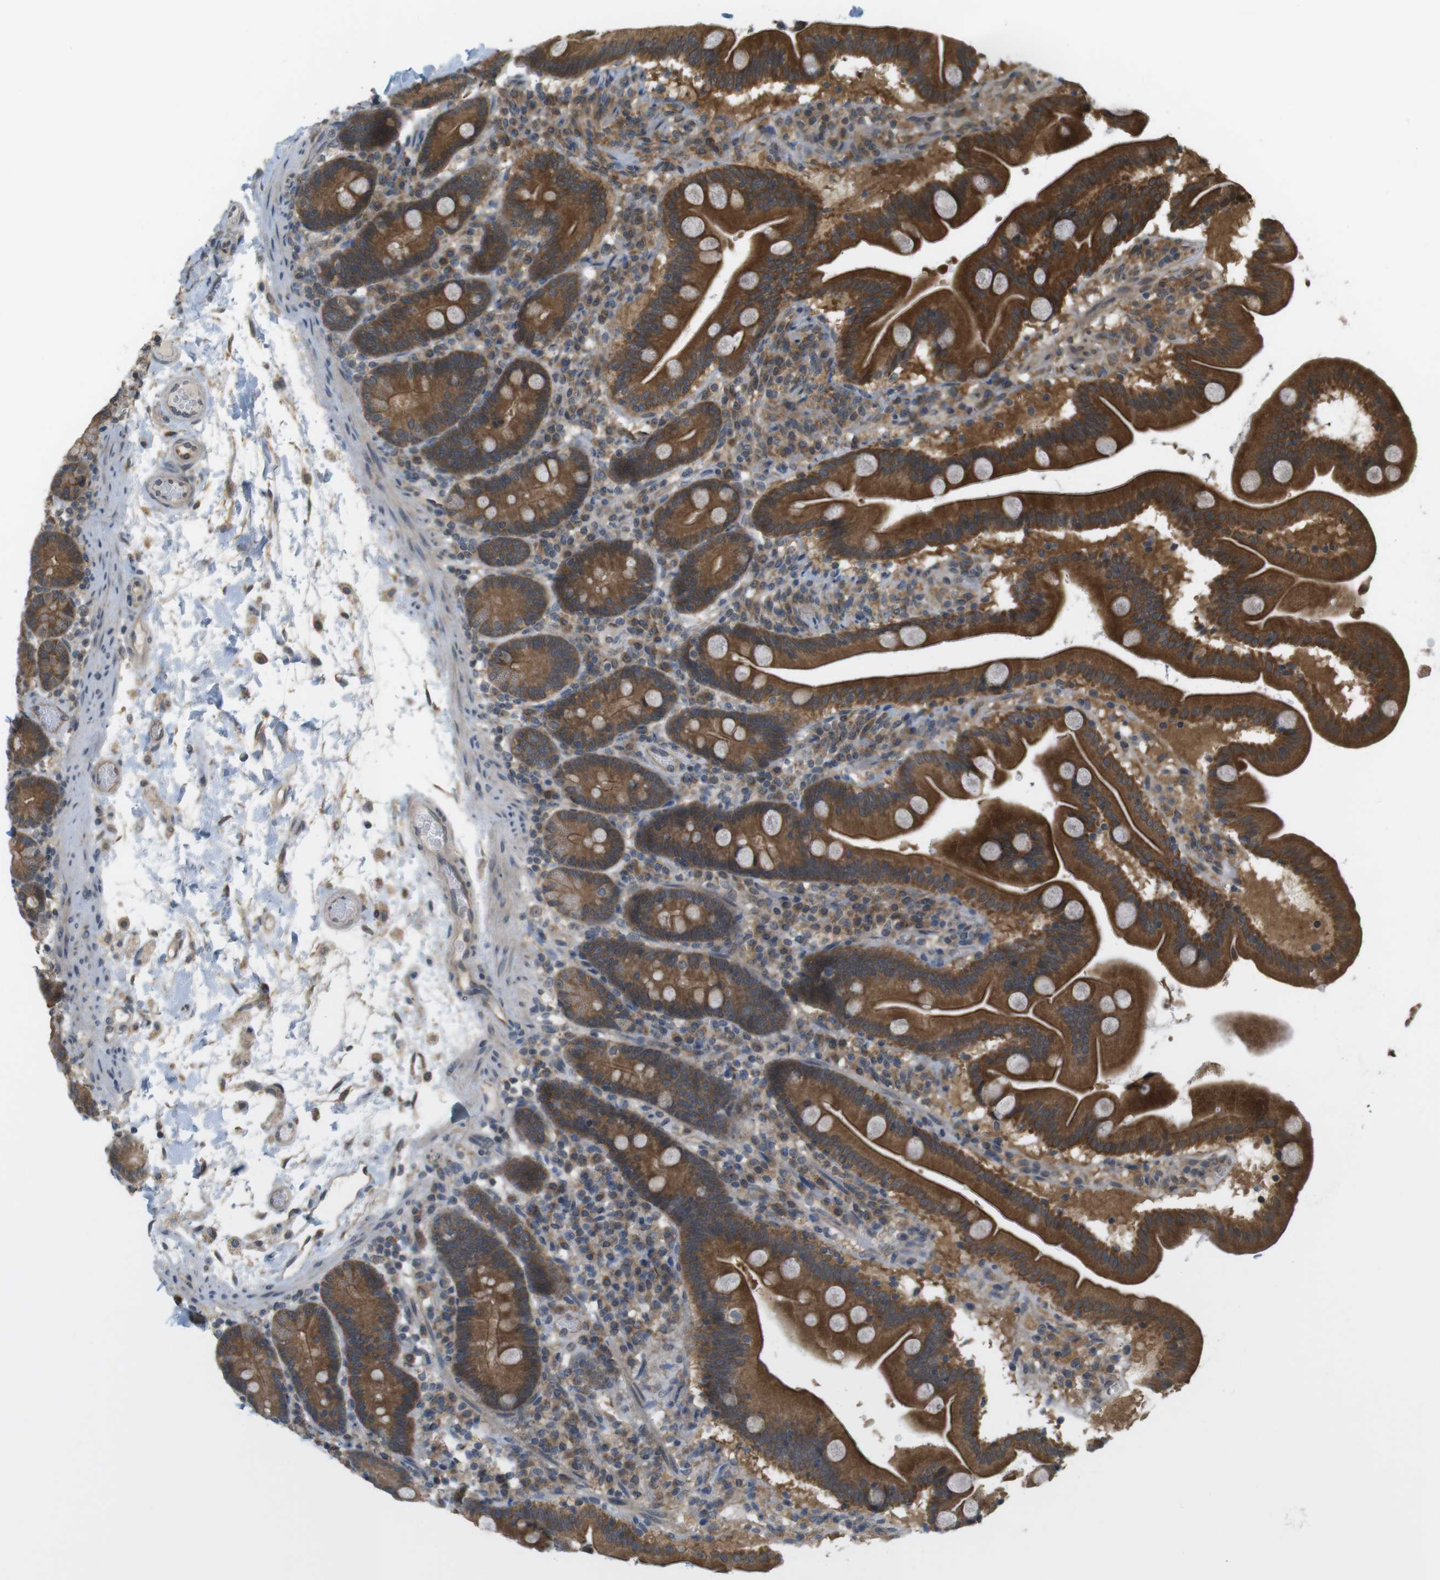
{"staining": {"intensity": "strong", "quantity": ">75%", "location": "cytoplasmic/membranous"}, "tissue": "duodenum", "cell_type": "Glandular cells", "image_type": "normal", "snomed": [{"axis": "morphology", "description": "Normal tissue, NOS"}, {"axis": "topography", "description": "Duodenum"}], "caption": "Approximately >75% of glandular cells in normal human duodenum reveal strong cytoplasmic/membranous protein staining as visualized by brown immunohistochemical staining.", "gene": "RNF130", "patient": {"sex": "male", "age": 54}}